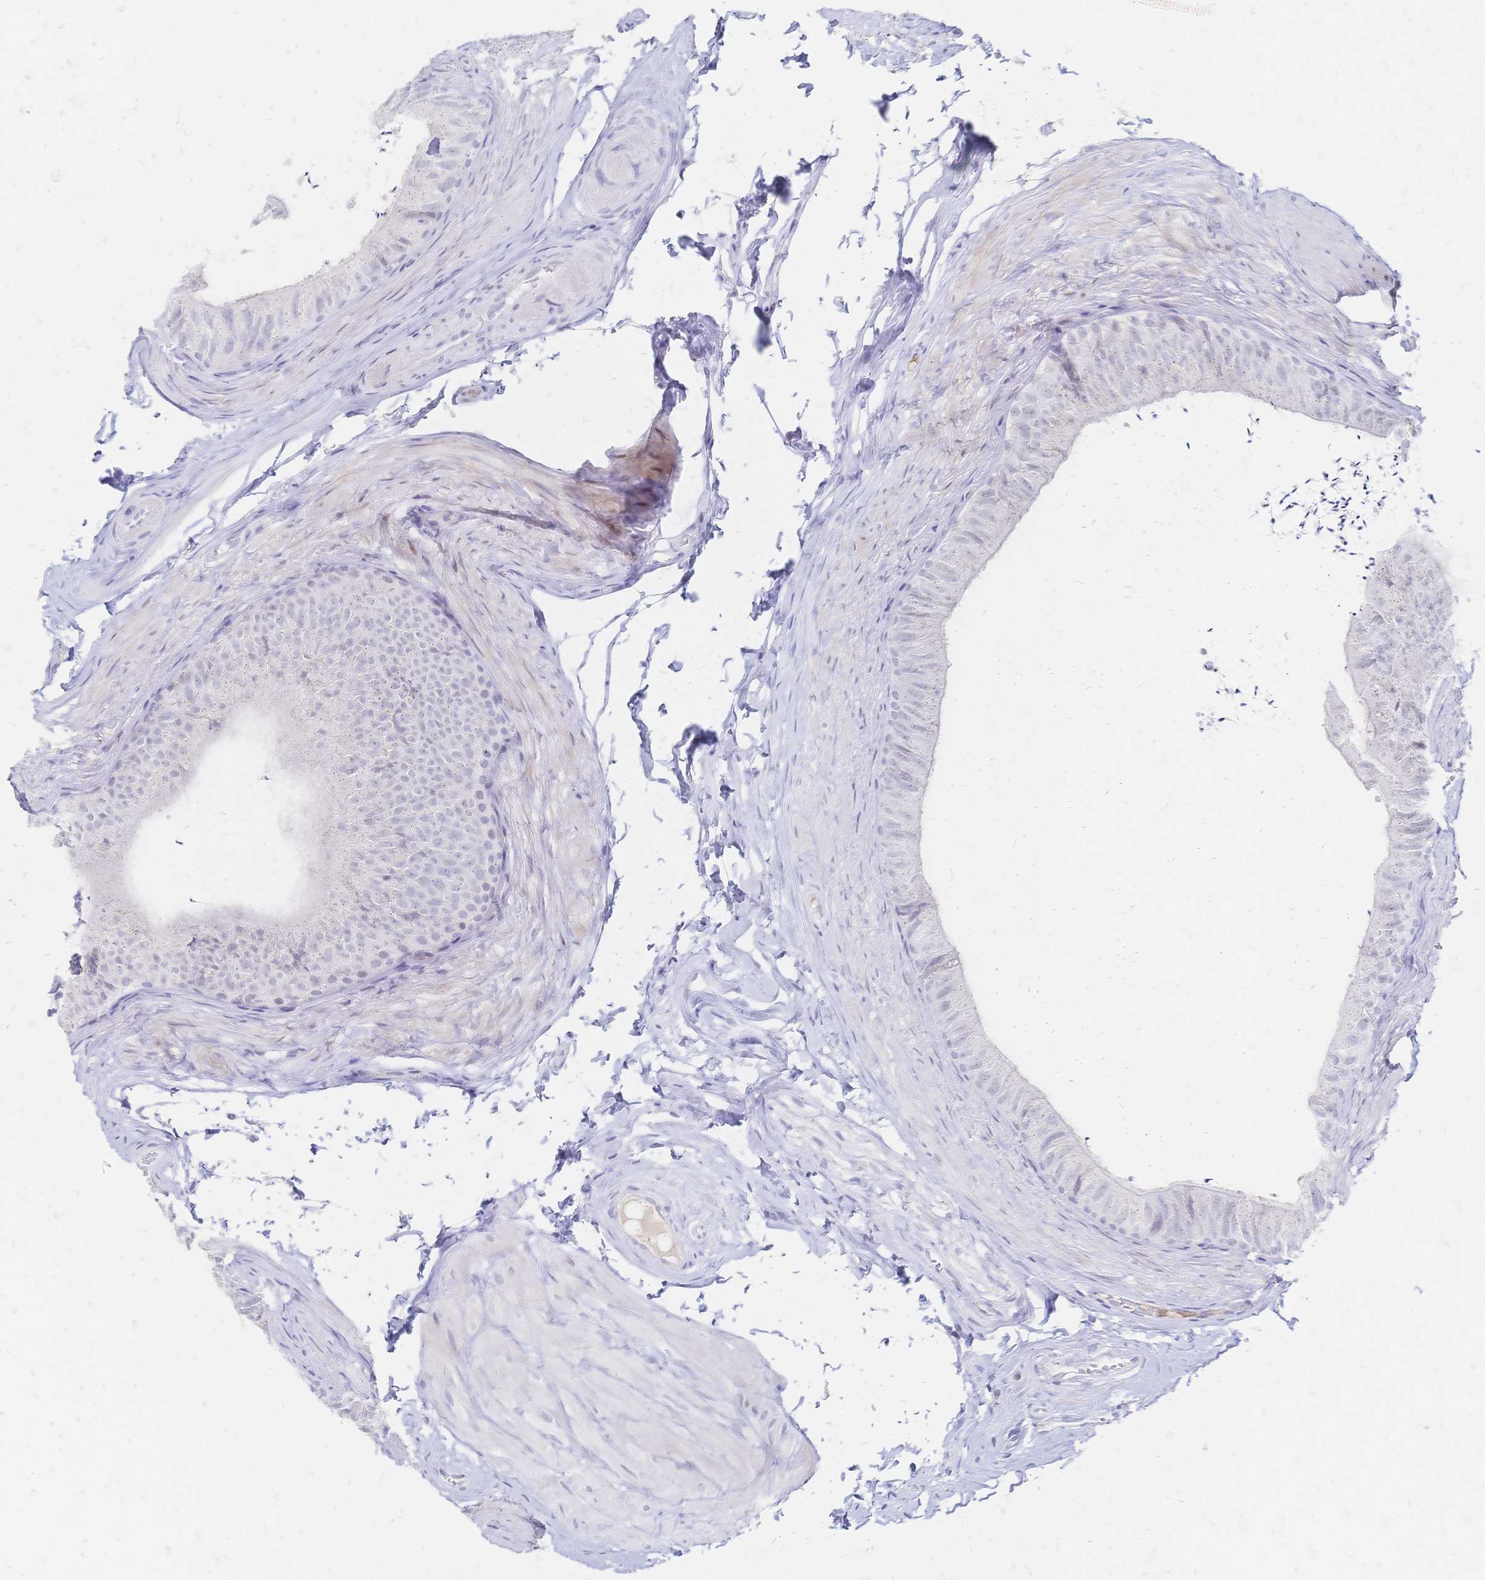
{"staining": {"intensity": "negative", "quantity": "none", "location": "none"}, "tissue": "epididymis", "cell_type": "Glandular cells", "image_type": "normal", "snomed": [{"axis": "morphology", "description": "Normal tissue, NOS"}, {"axis": "topography", "description": "Epididymis, spermatic cord, NOS"}, {"axis": "topography", "description": "Epididymis"}, {"axis": "topography", "description": "Peripheral nerve tissue"}], "caption": "This is an immunohistochemistry (IHC) photomicrograph of benign epididymis. There is no positivity in glandular cells.", "gene": "PSORS1C2", "patient": {"sex": "male", "age": 29}}